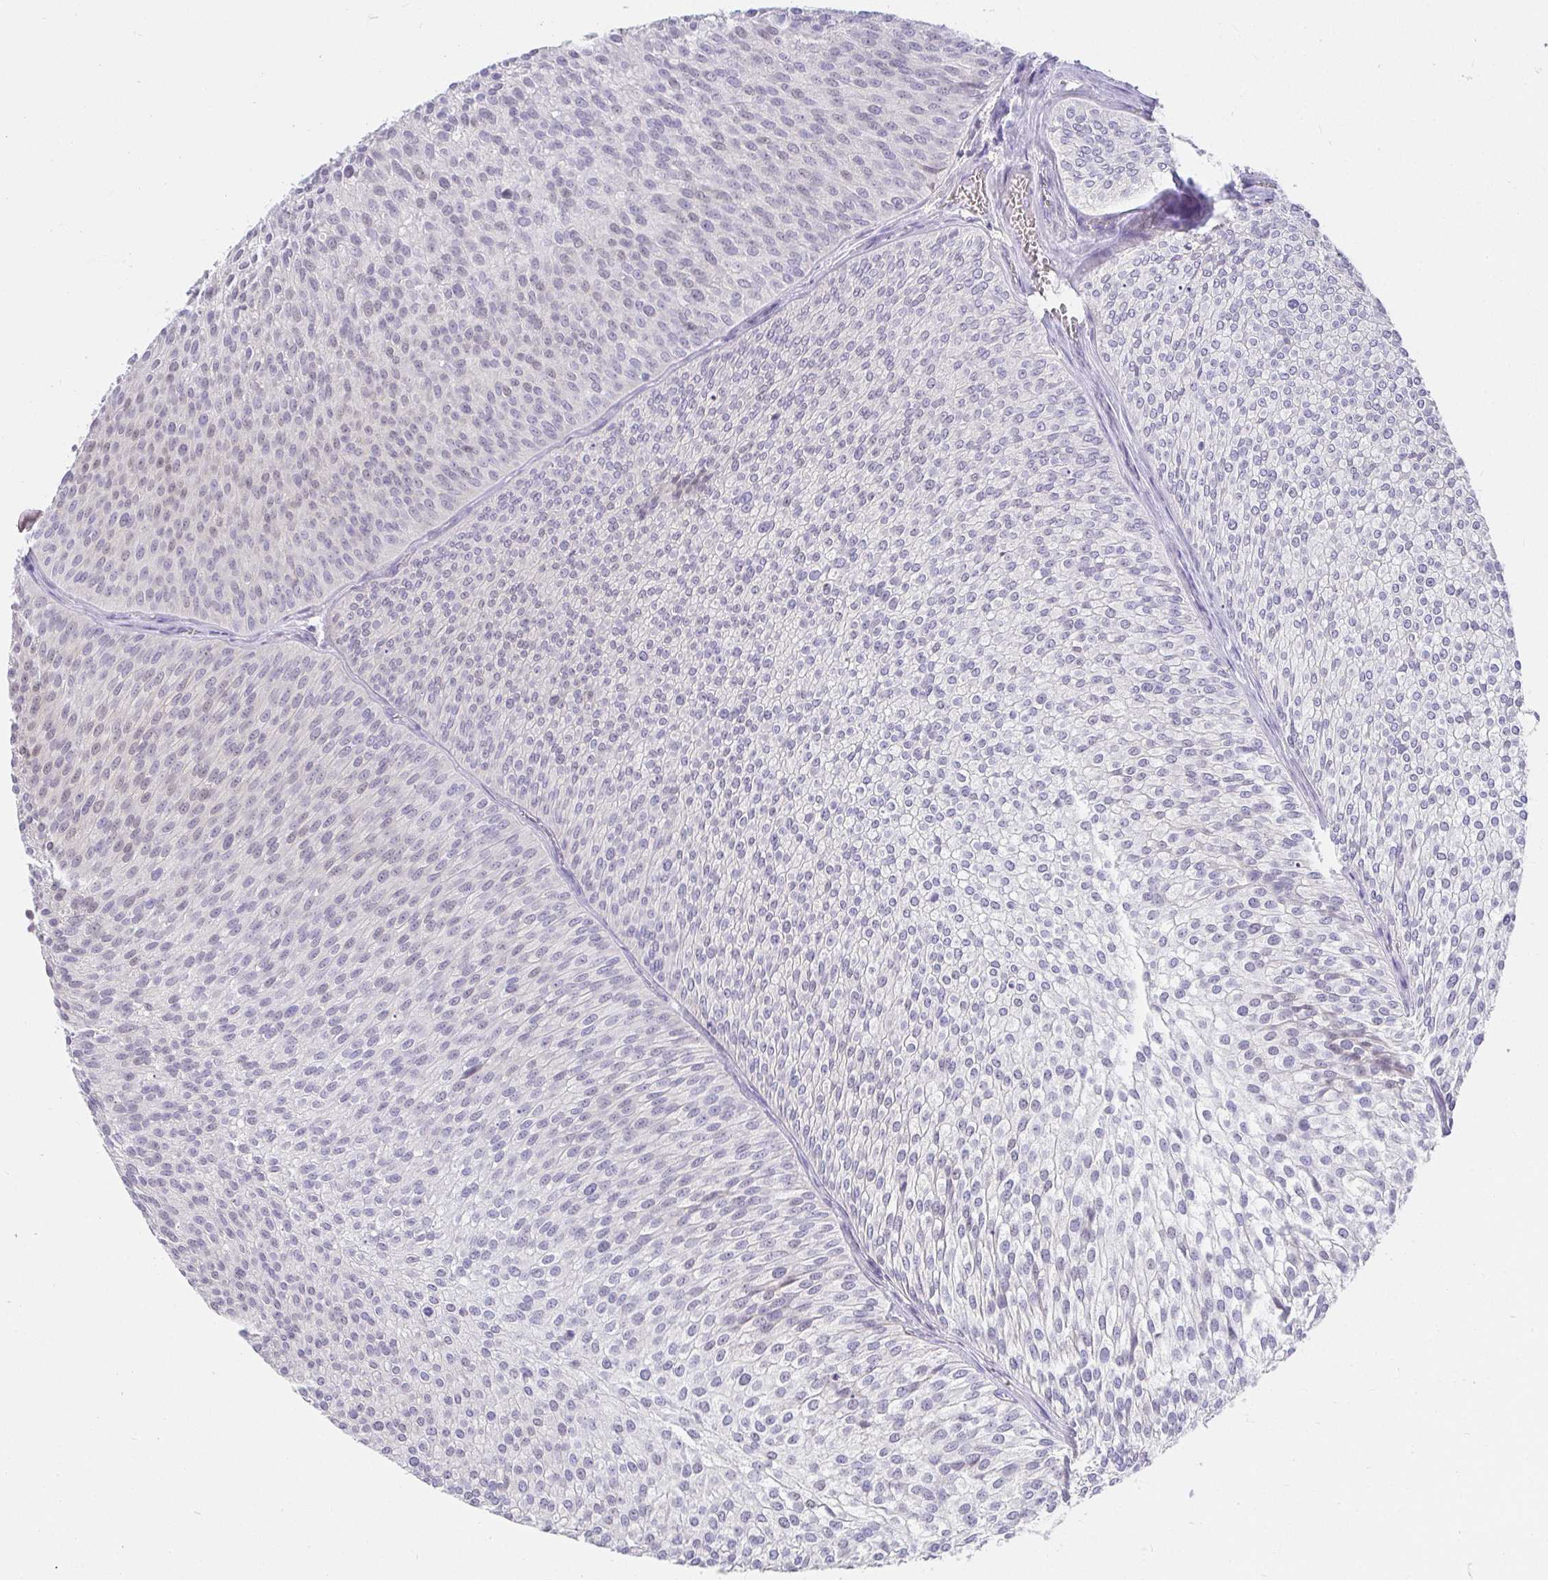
{"staining": {"intensity": "moderate", "quantity": "25%-75%", "location": "nuclear"}, "tissue": "urothelial cancer", "cell_type": "Tumor cells", "image_type": "cancer", "snomed": [{"axis": "morphology", "description": "Urothelial carcinoma, Low grade"}, {"axis": "topography", "description": "Urinary bladder"}], "caption": "Tumor cells demonstrate moderate nuclear positivity in about 25%-75% of cells in low-grade urothelial carcinoma.", "gene": "VGLL1", "patient": {"sex": "male", "age": 91}}